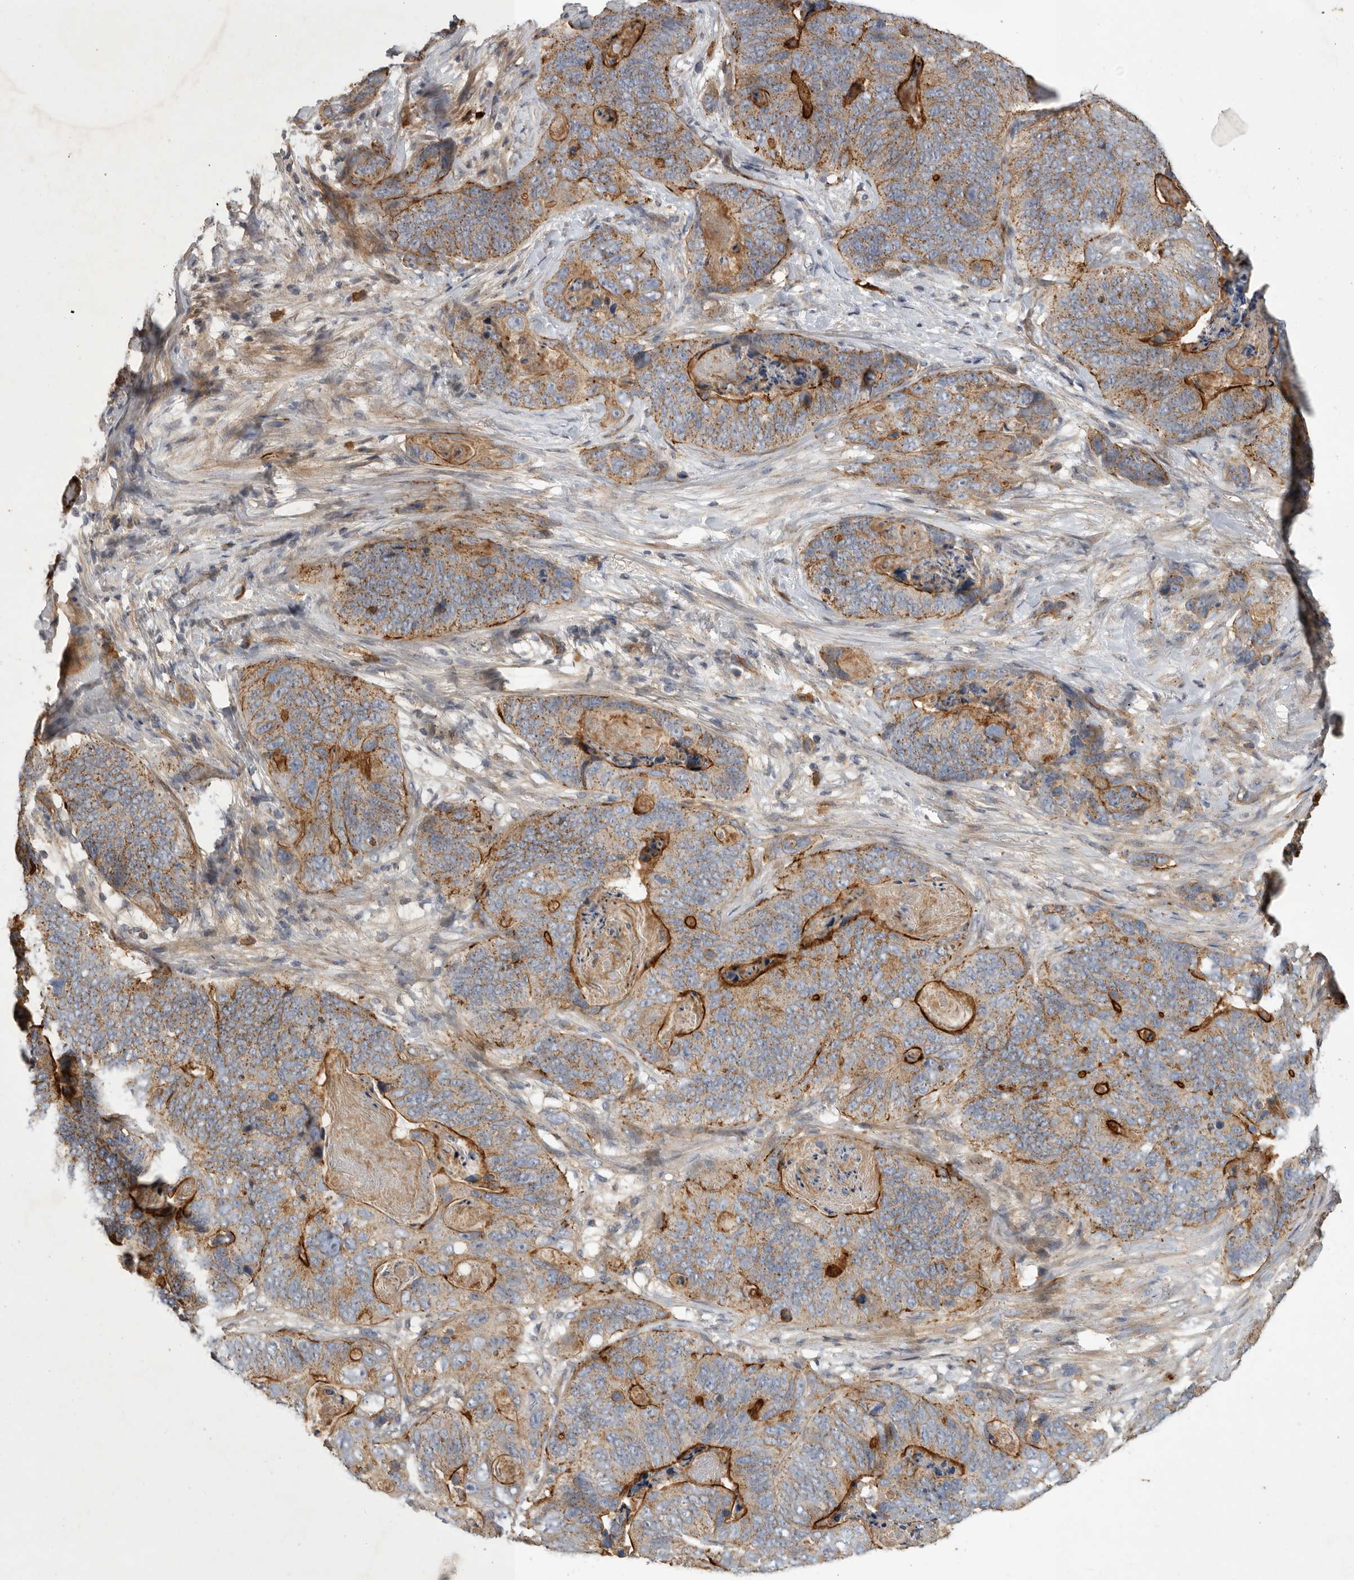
{"staining": {"intensity": "moderate", "quantity": "25%-75%", "location": "cytoplasmic/membranous"}, "tissue": "stomach cancer", "cell_type": "Tumor cells", "image_type": "cancer", "snomed": [{"axis": "morphology", "description": "Normal tissue, NOS"}, {"axis": "morphology", "description": "Adenocarcinoma, NOS"}, {"axis": "topography", "description": "Stomach"}], "caption": "Tumor cells show moderate cytoplasmic/membranous staining in approximately 25%-75% of cells in stomach cancer (adenocarcinoma).", "gene": "MLPH", "patient": {"sex": "female", "age": 89}}